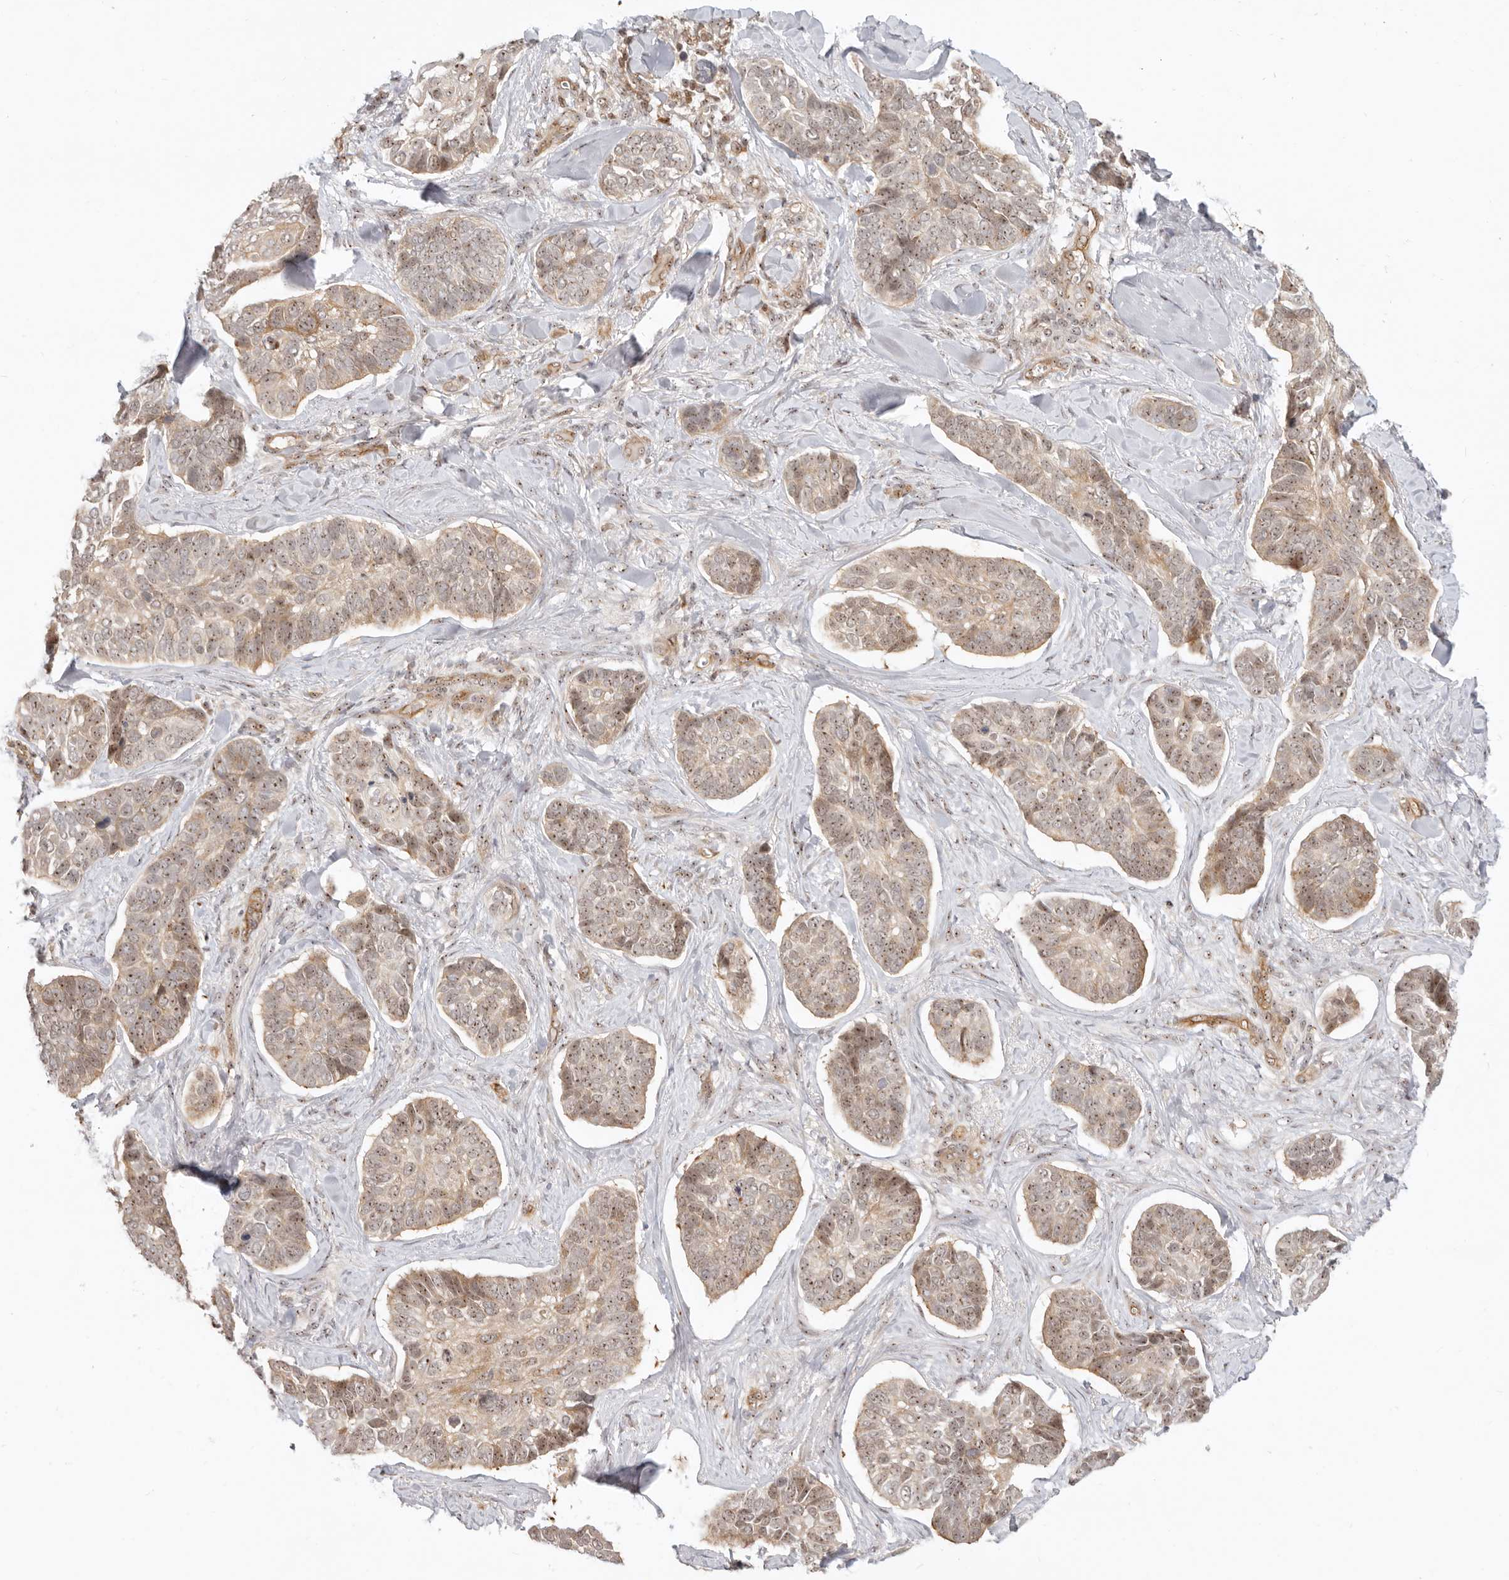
{"staining": {"intensity": "moderate", "quantity": ">75%", "location": "cytoplasmic/membranous,nuclear"}, "tissue": "skin cancer", "cell_type": "Tumor cells", "image_type": "cancer", "snomed": [{"axis": "morphology", "description": "Basal cell carcinoma"}, {"axis": "topography", "description": "Skin"}], "caption": "The immunohistochemical stain highlights moderate cytoplasmic/membranous and nuclear staining in tumor cells of skin cancer (basal cell carcinoma) tissue.", "gene": "BAP1", "patient": {"sex": "male", "age": 62}}